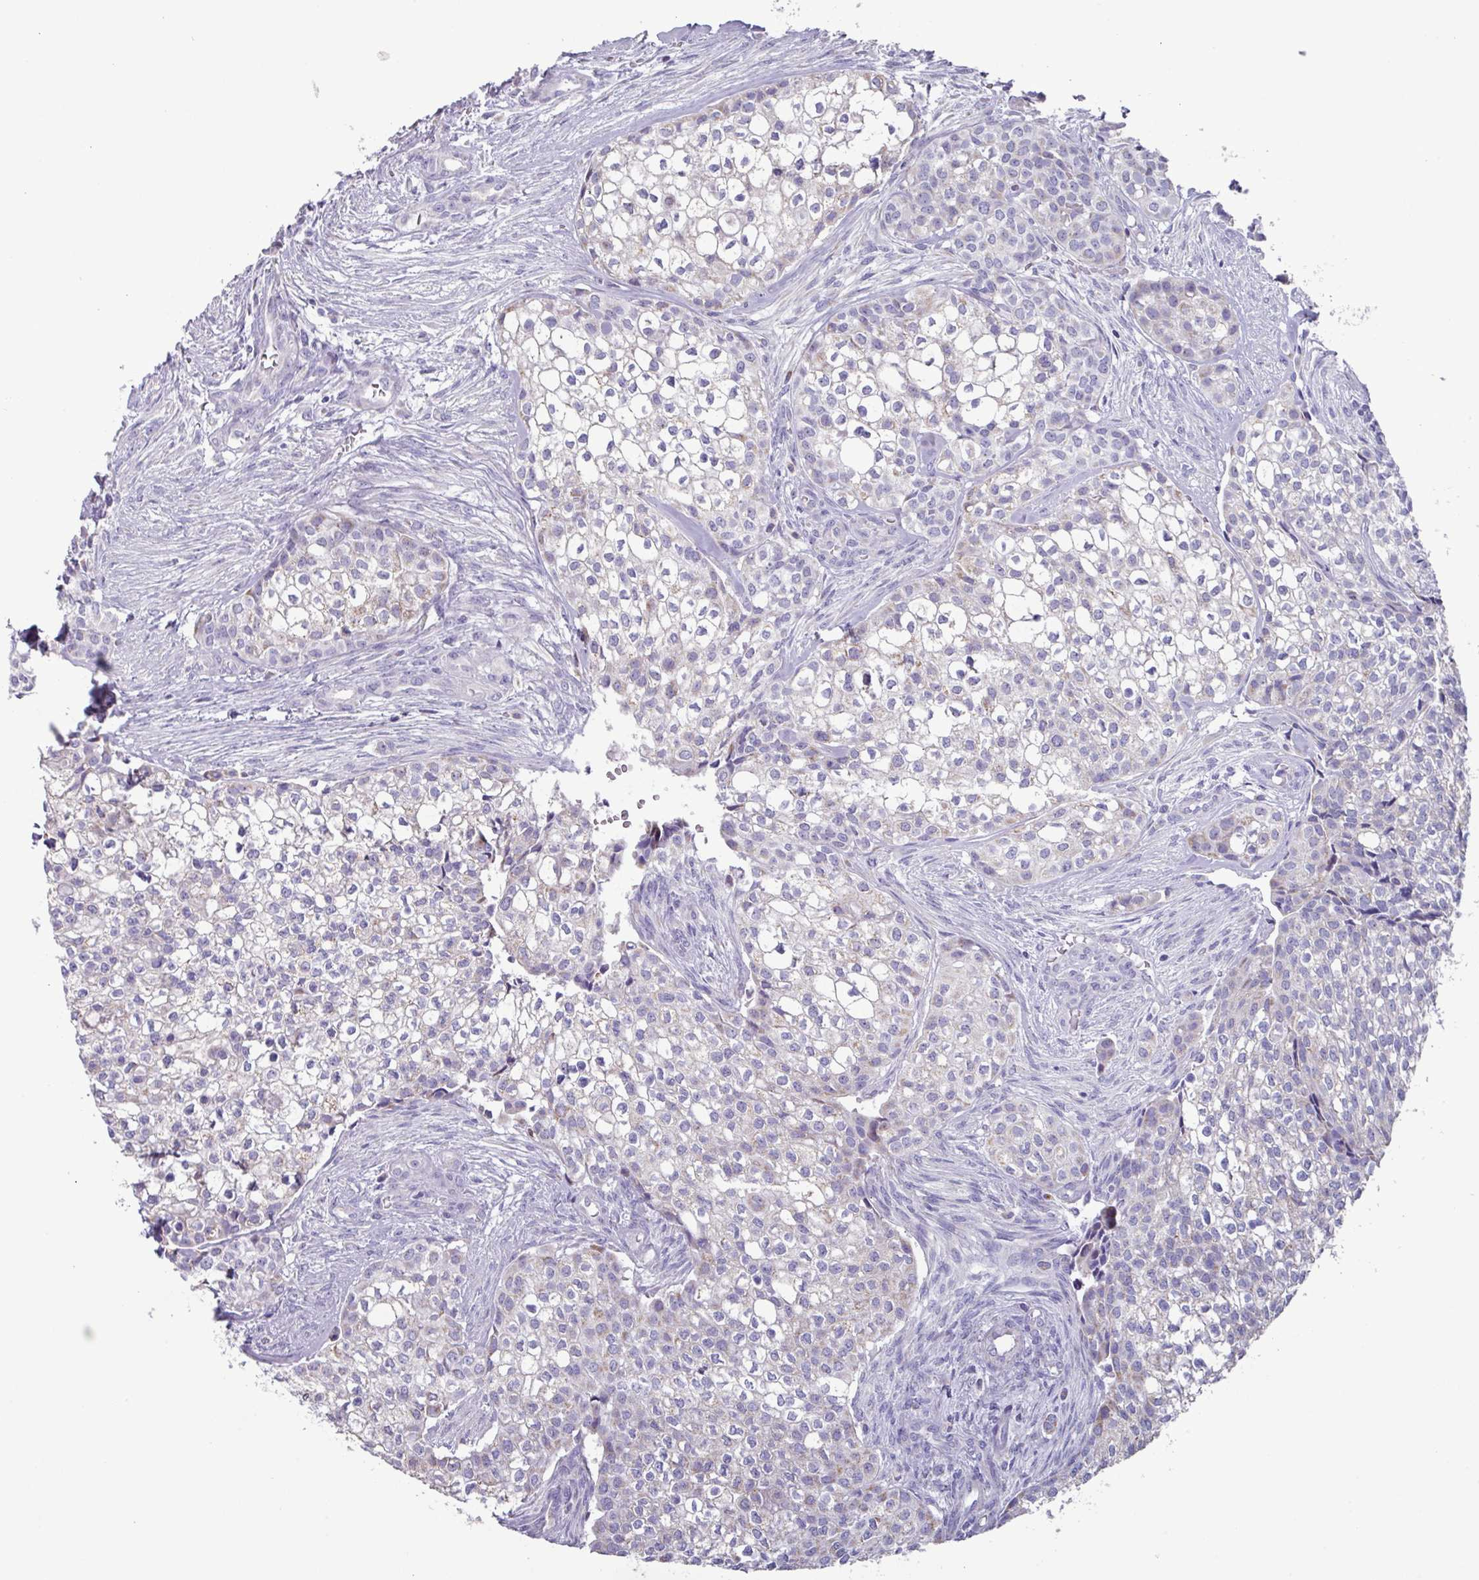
{"staining": {"intensity": "negative", "quantity": "none", "location": "none"}, "tissue": "head and neck cancer", "cell_type": "Tumor cells", "image_type": "cancer", "snomed": [{"axis": "morphology", "description": "Adenocarcinoma, NOS"}, {"axis": "topography", "description": "Head-Neck"}], "caption": "DAB (3,3'-diaminobenzidine) immunohistochemical staining of head and neck cancer shows no significant staining in tumor cells.", "gene": "MT-ND4", "patient": {"sex": "male", "age": 81}}